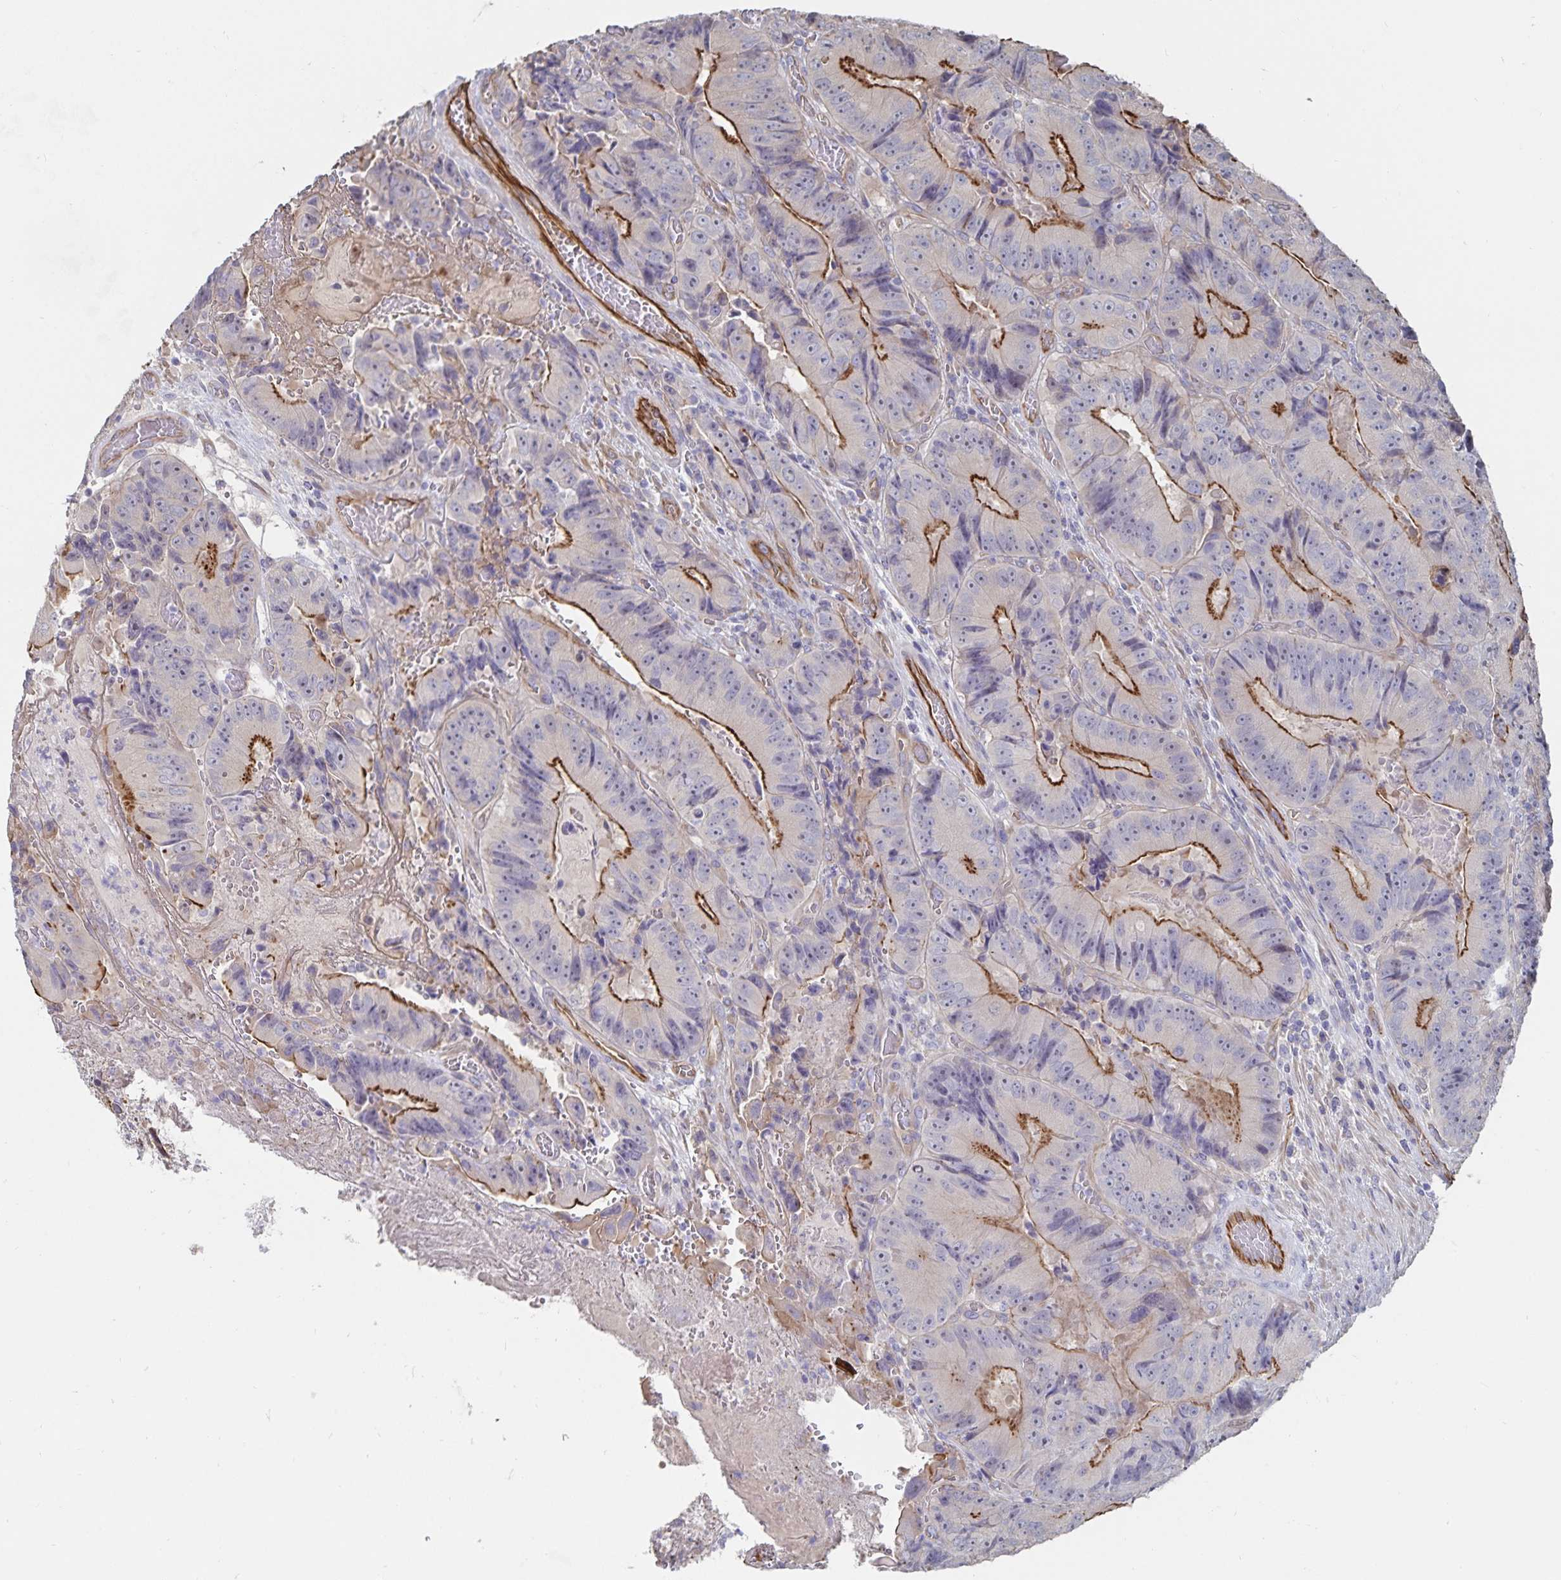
{"staining": {"intensity": "strong", "quantity": "25%-75%", "location": "cytoplasmic/membranous"}, "tissue": "colorectal cancer", "cell_type": "Tumor cells", "image_type": "cancer", "snomed": [{"axis": "morphology", "description": "Adenocarcinoma, NOS"}, {"axis": "topography", "description": "Colon"}], "caption": "Tumor cells demonstrate high levels of strong cytoplasmic/membranous expression in about 25%-75% of cells in colorectal cancer (adenocarcinoma).", "gene": "SSTR1", "patient": {"sex": "female", "age": 86}}